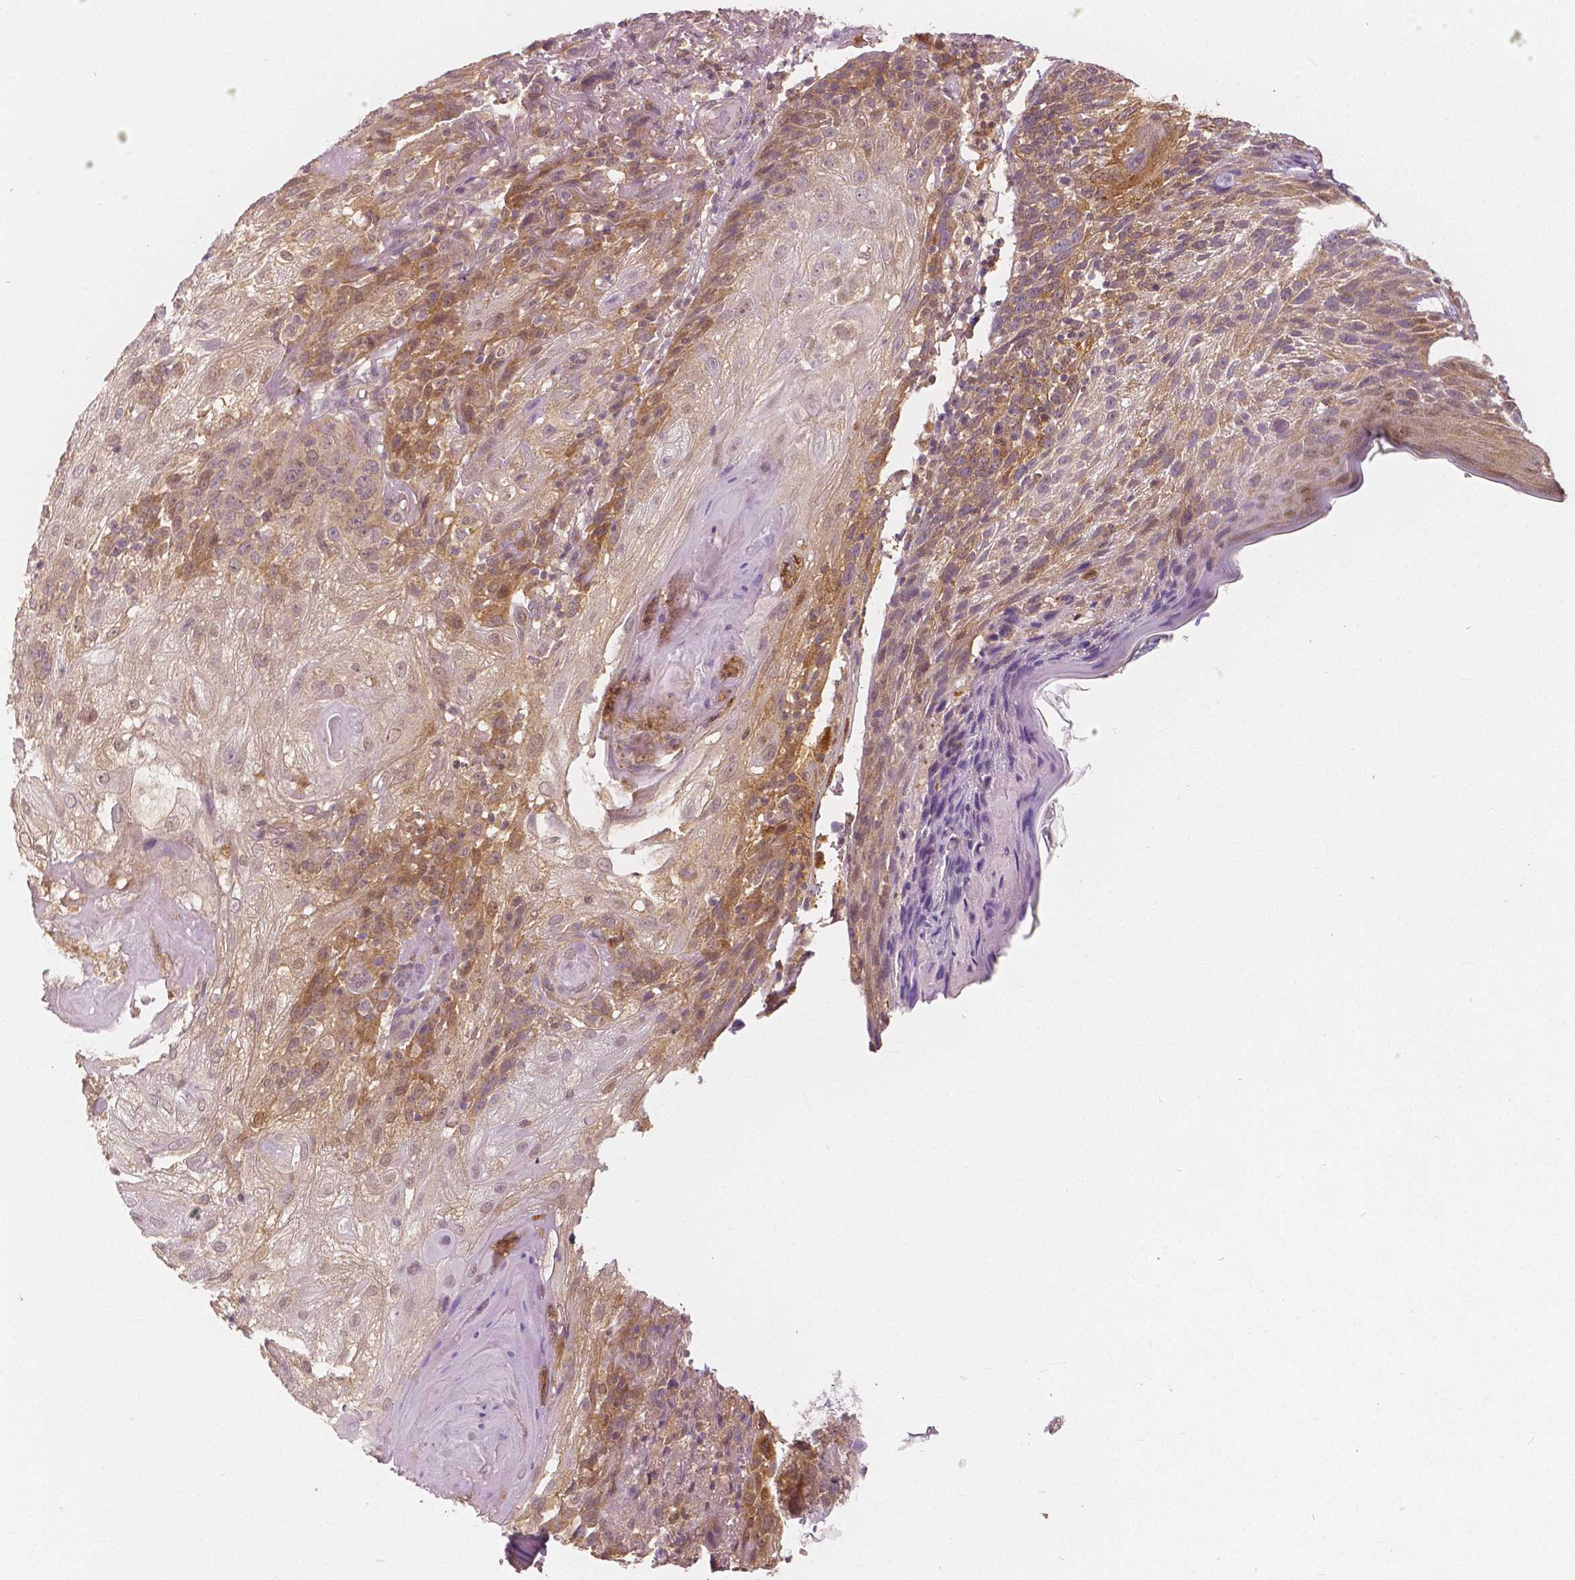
{"staining": {"intensity": "moderate", "quantity": "<25%", "location": "cytoplasmic/membranous"}, "tissue": "skin cancer", "cell_type": "Tumor cells", "image_type": "cancer", "snomed": [{"axis": "morphology", "description": "Normal tissue, NOS"}, {"axis": "morphology", "description": "Squamous cell carcinoma, NOS"}, {"axis": "topography", "description": "Skin"}], "caption": "Approximately <25% of tumor cells in skin cancer reveal moderate cytoplasmic/membranous protein expression as visualized by brown immunohistochemical staining.", "gene": "NAPRT", "patient": {"sex": "female", "age": 83}}